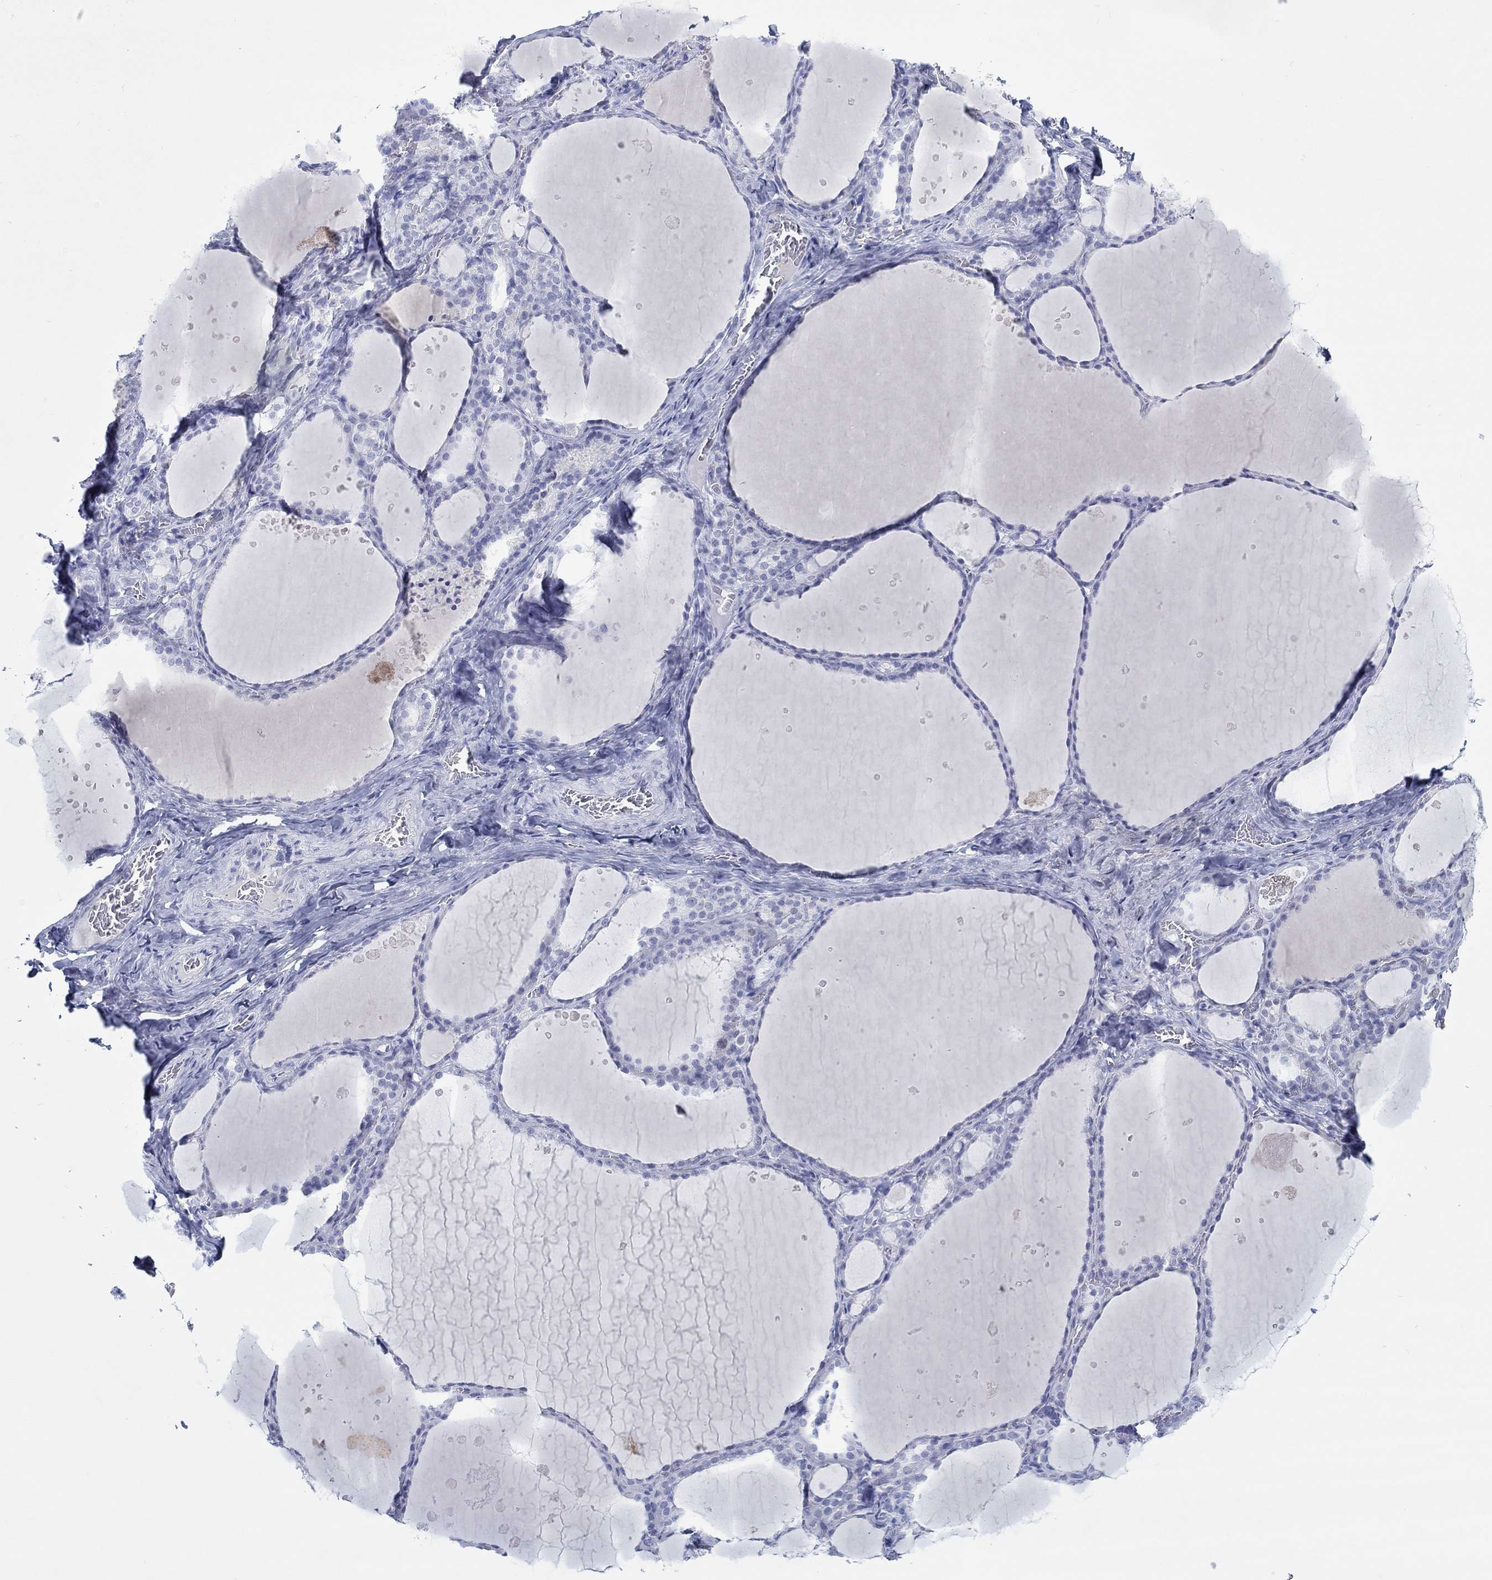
{"staining": {"intensity": "negative", "quantity": "none", "location": "none"}, "tissue": "thyroid gland", "cell_type": "Glandular cells", "image_type": "normal", "snomed": [{"axis": "morphology", "description": "Normal tissue, NOS"}, {"axis": "topography", "description": "Thyroid gland"}], "caption": "Glandular cells are negative for brown protein staining in benign thyroid gland. The staining was performed using DAB (3,3'-diaminobenzidine) to visualize the protein expression in brown, while the nuclei were stained in blue with hematoxylin (Magnification: 20x).", "gene": "PAX9", "patient": {"sex": "male", "age": 63}}